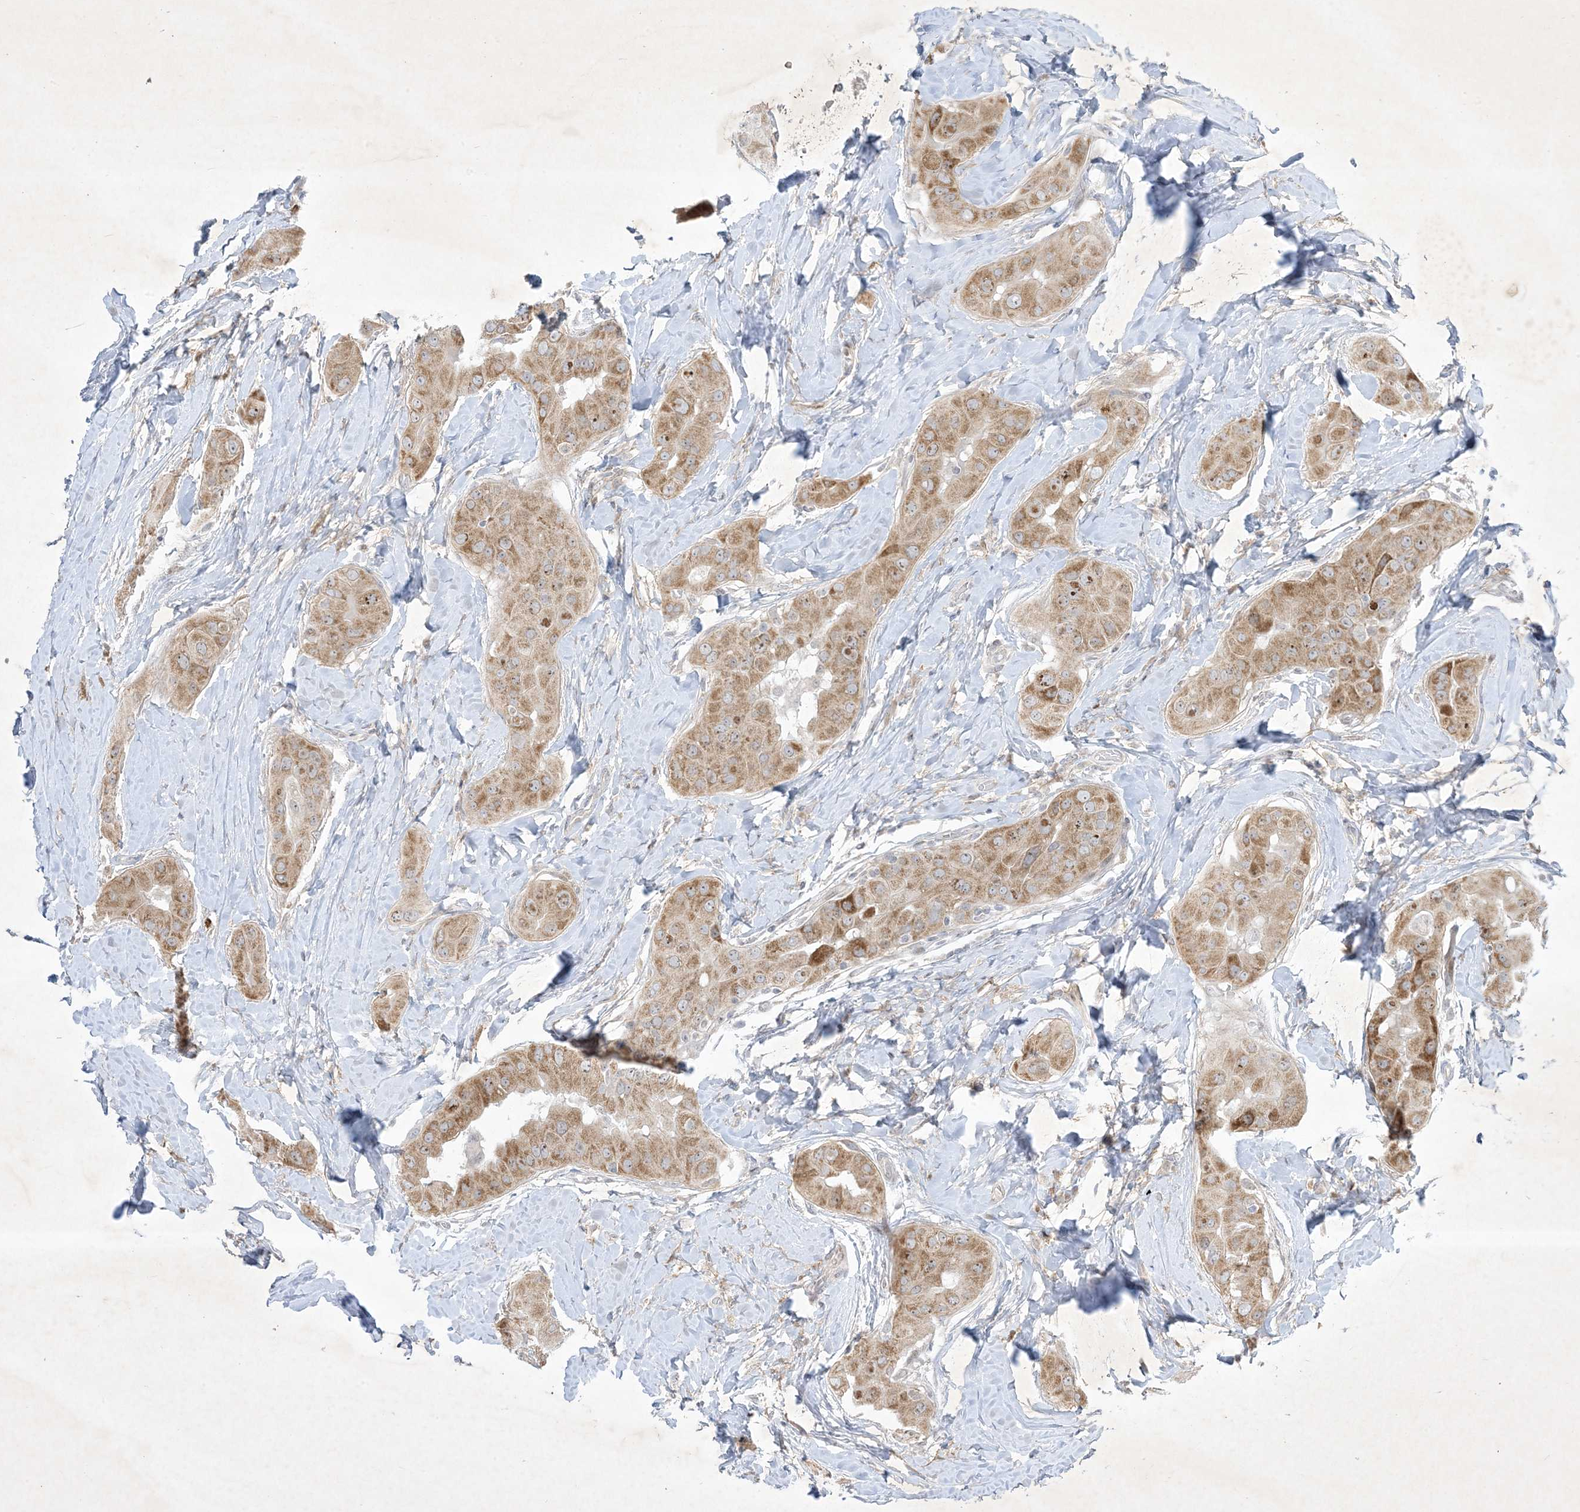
{"staining": {"intensity": "moderate", "quantity": ">75%", "location": "cytoplasmic/membranous"}, "tissue": "thyroid cancer", "cell_type": "Tumor cells", "image_type": "cancer", "snomed": [{"axis": "morphology", "description": "Papillary adenocarcinoma, NOS"}, {"axis": "topography", "description": "Thyroid gland"}], "caption": "The micrograph shows a brown stain indicating the presence of a protein in the cytoplasmic/membranous of tumor cells in thyroid papillary adenocarcinoma.", "gene": "SOGA3", "patient": {"sex": "male", "age": 33}}